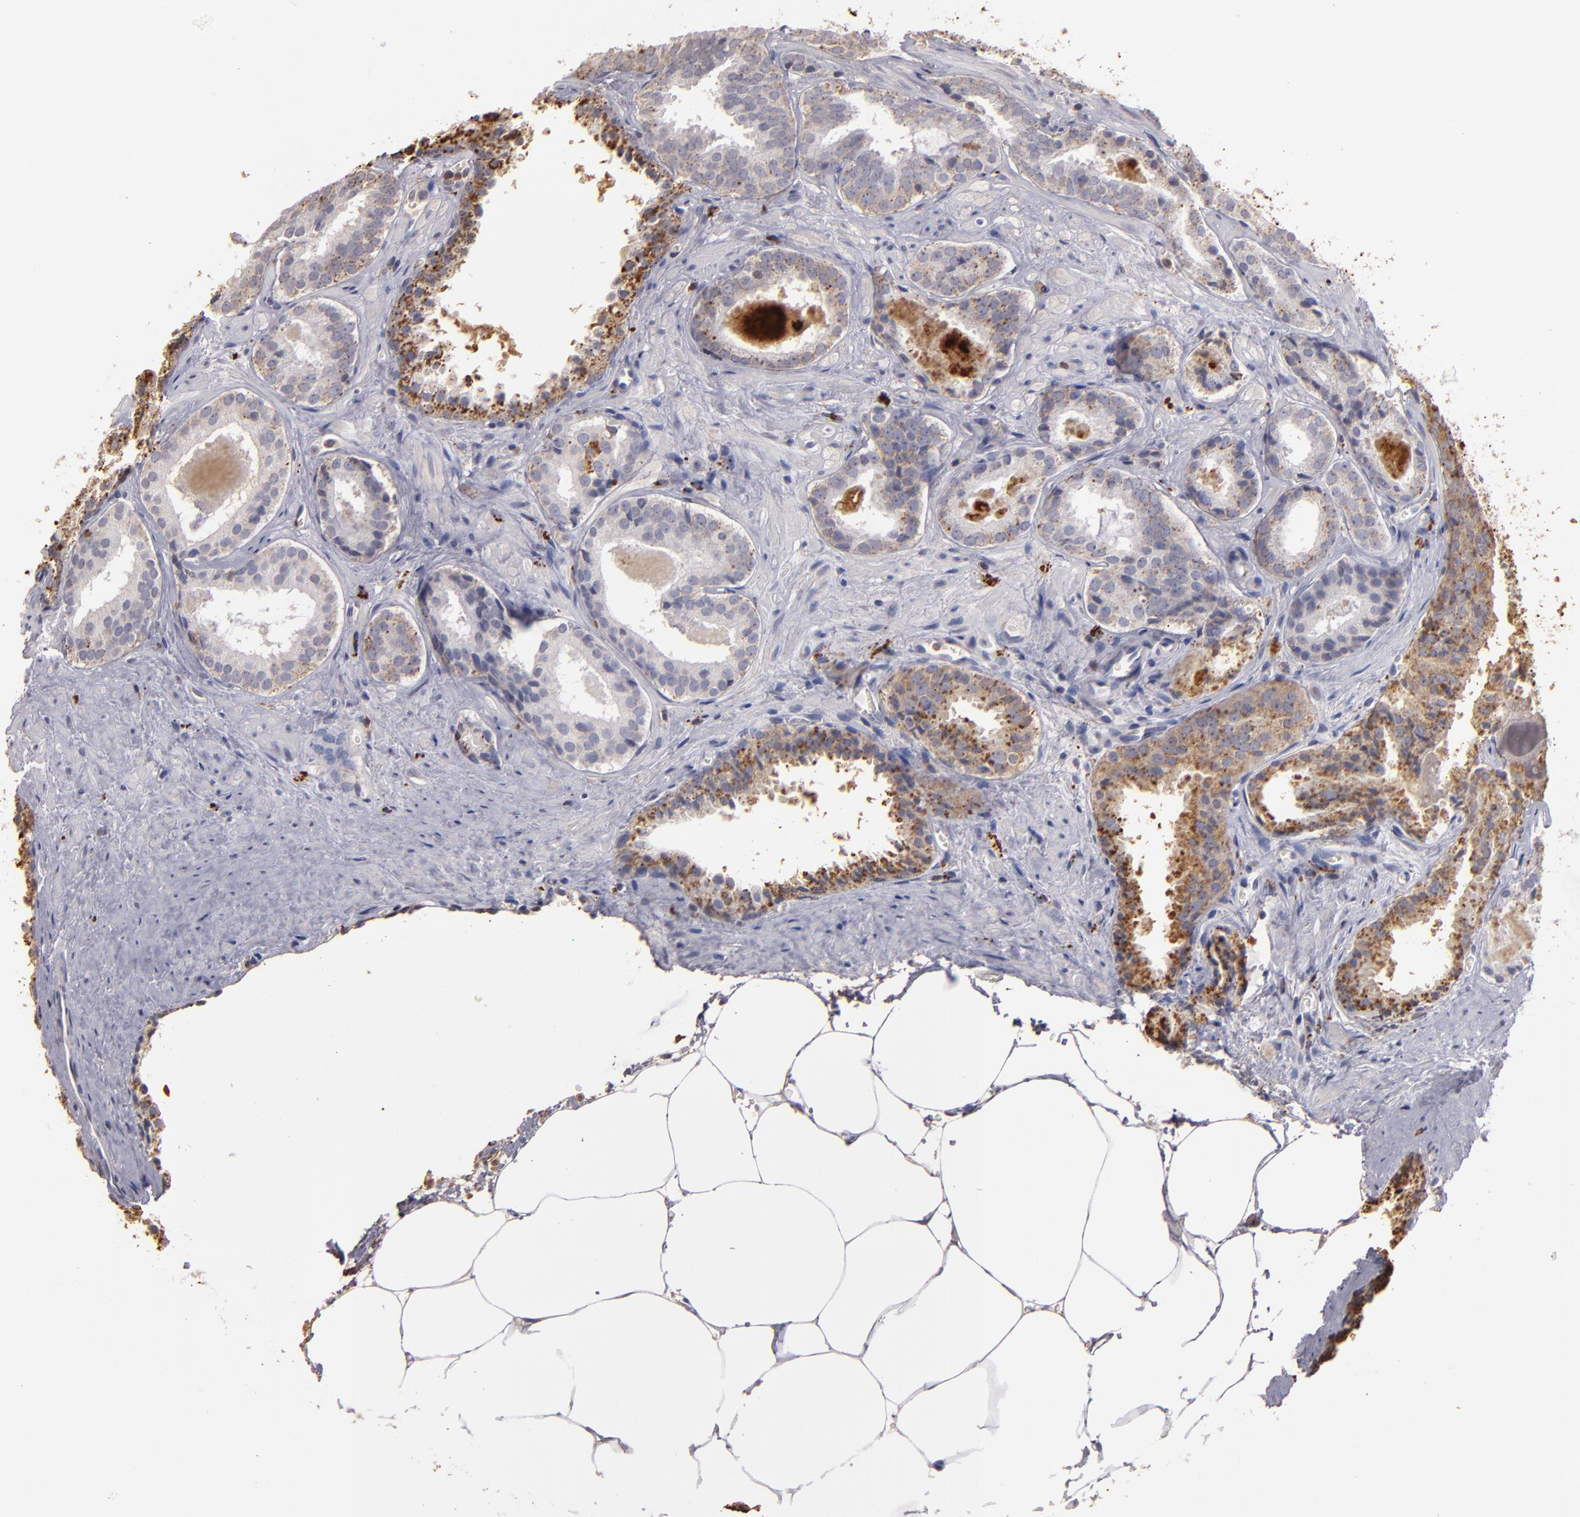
{"staining": {"intensity": "weak", "quantity": "25%-75%", "location": "cytoplasmic/membranous"}, "tissue": "prostate cancer", "cell_type": "Tumor cells", "image_type": "cancer", "snomed": [{"axis": "morphology", "description": "Adenocarcinoma, Medium grade"}, {"axis": "topography", "description": "Prostate"}], "caption": "Prostate cancer stained with a brown dye exhibits weak cytoplasmic/membranous positive expression in about 25%-75% of tumor cells.", "gene": "TRAF1", "patient": {"sex": "male", "age": 64}}